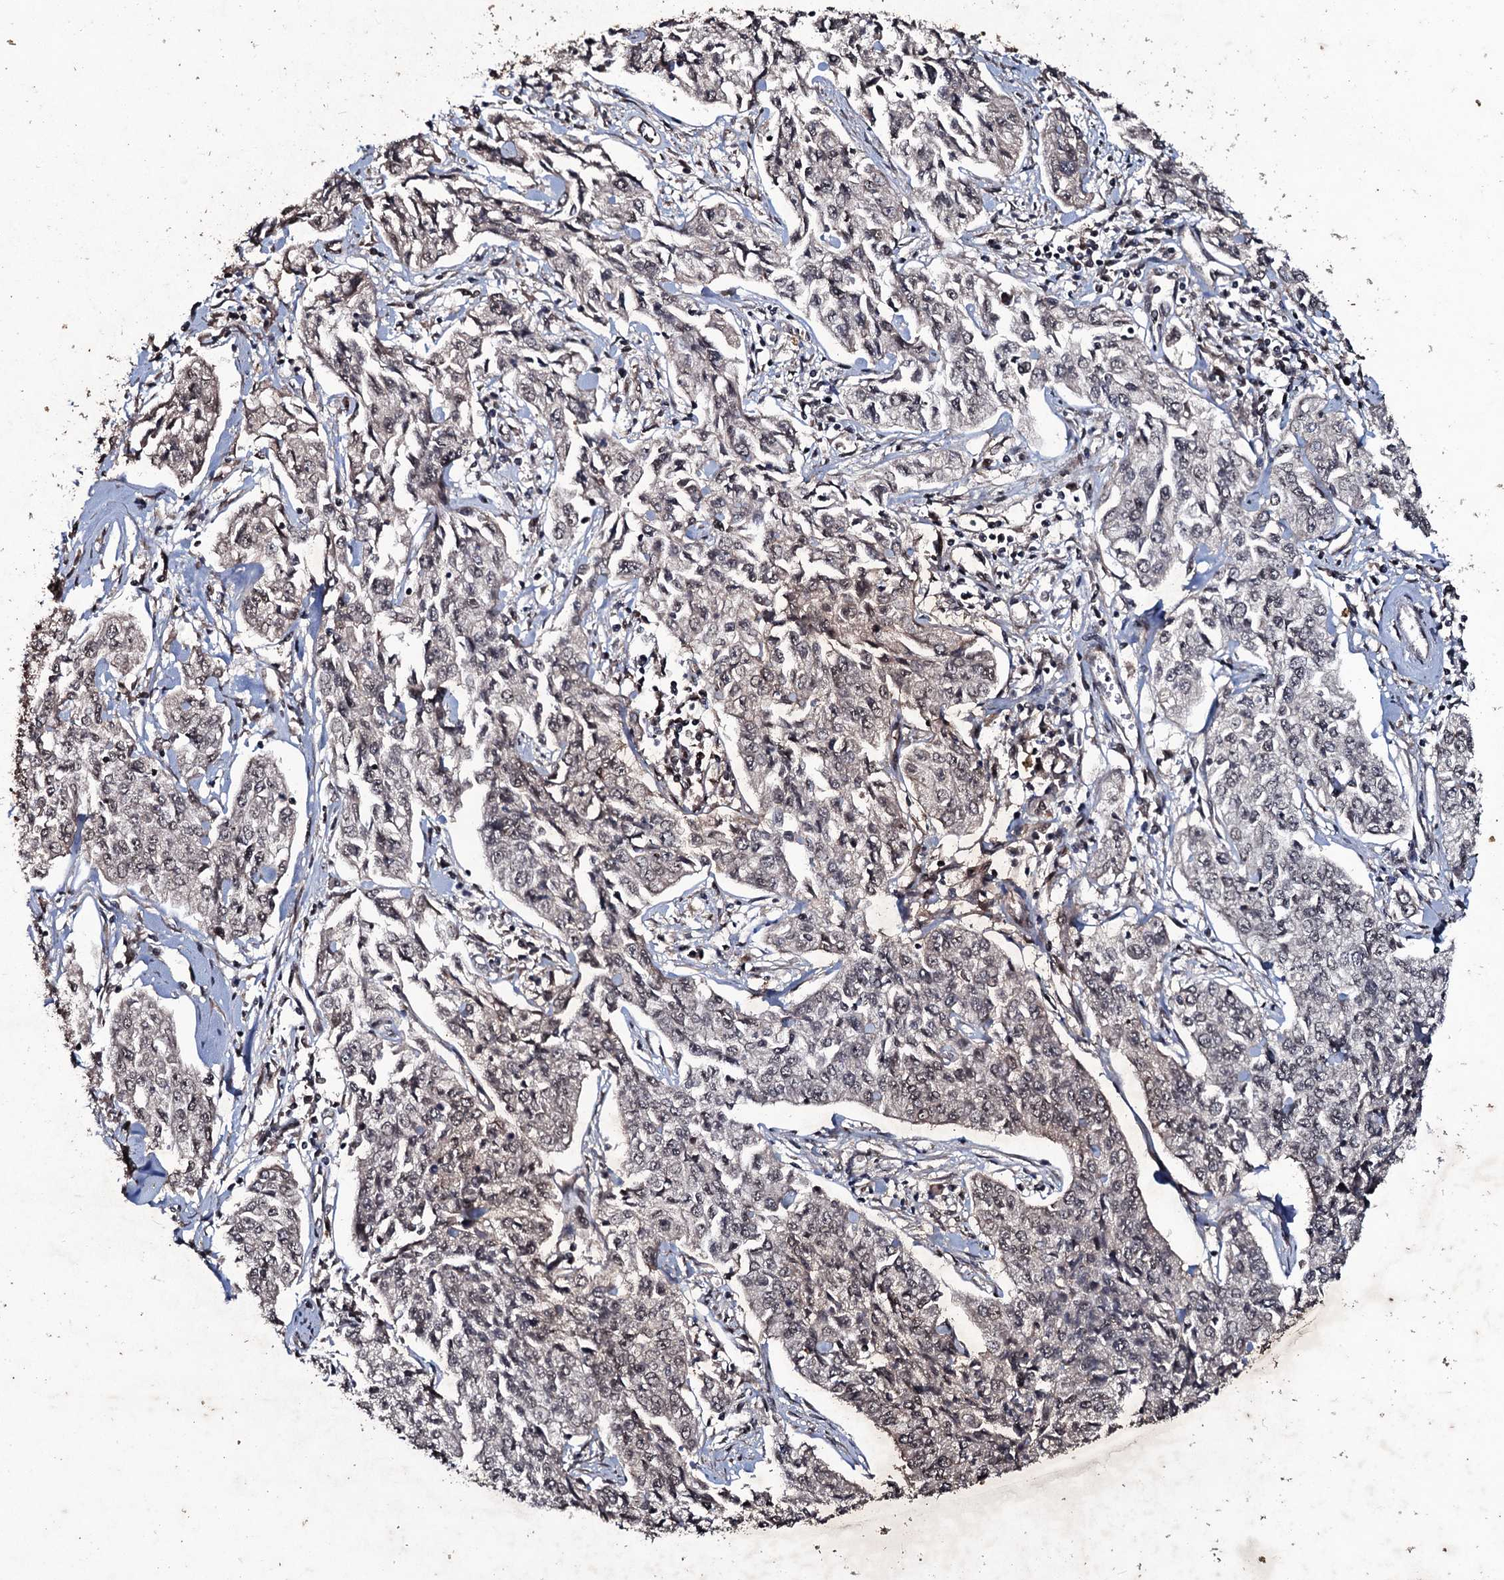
{"staining": {"intensity": "negative", "quantity": "none", "location": "none"}, "tissue": "cervical cancer", "cell_type": "Tumor cells", "image_type": "cancer", "snomed": [{"axis": "morphology", "description": "Squamous cell carcinoma, NOS"}, {"axis": "topography", "description": "Cervix"}], "caption": "This is a image of immunohistochemistry staining of cervical cancer (squamous cell carcinoma), which shows no expression in tumor cells.", "gene": "MRPS31", "patient": {"sex": "female", "age": 35}}